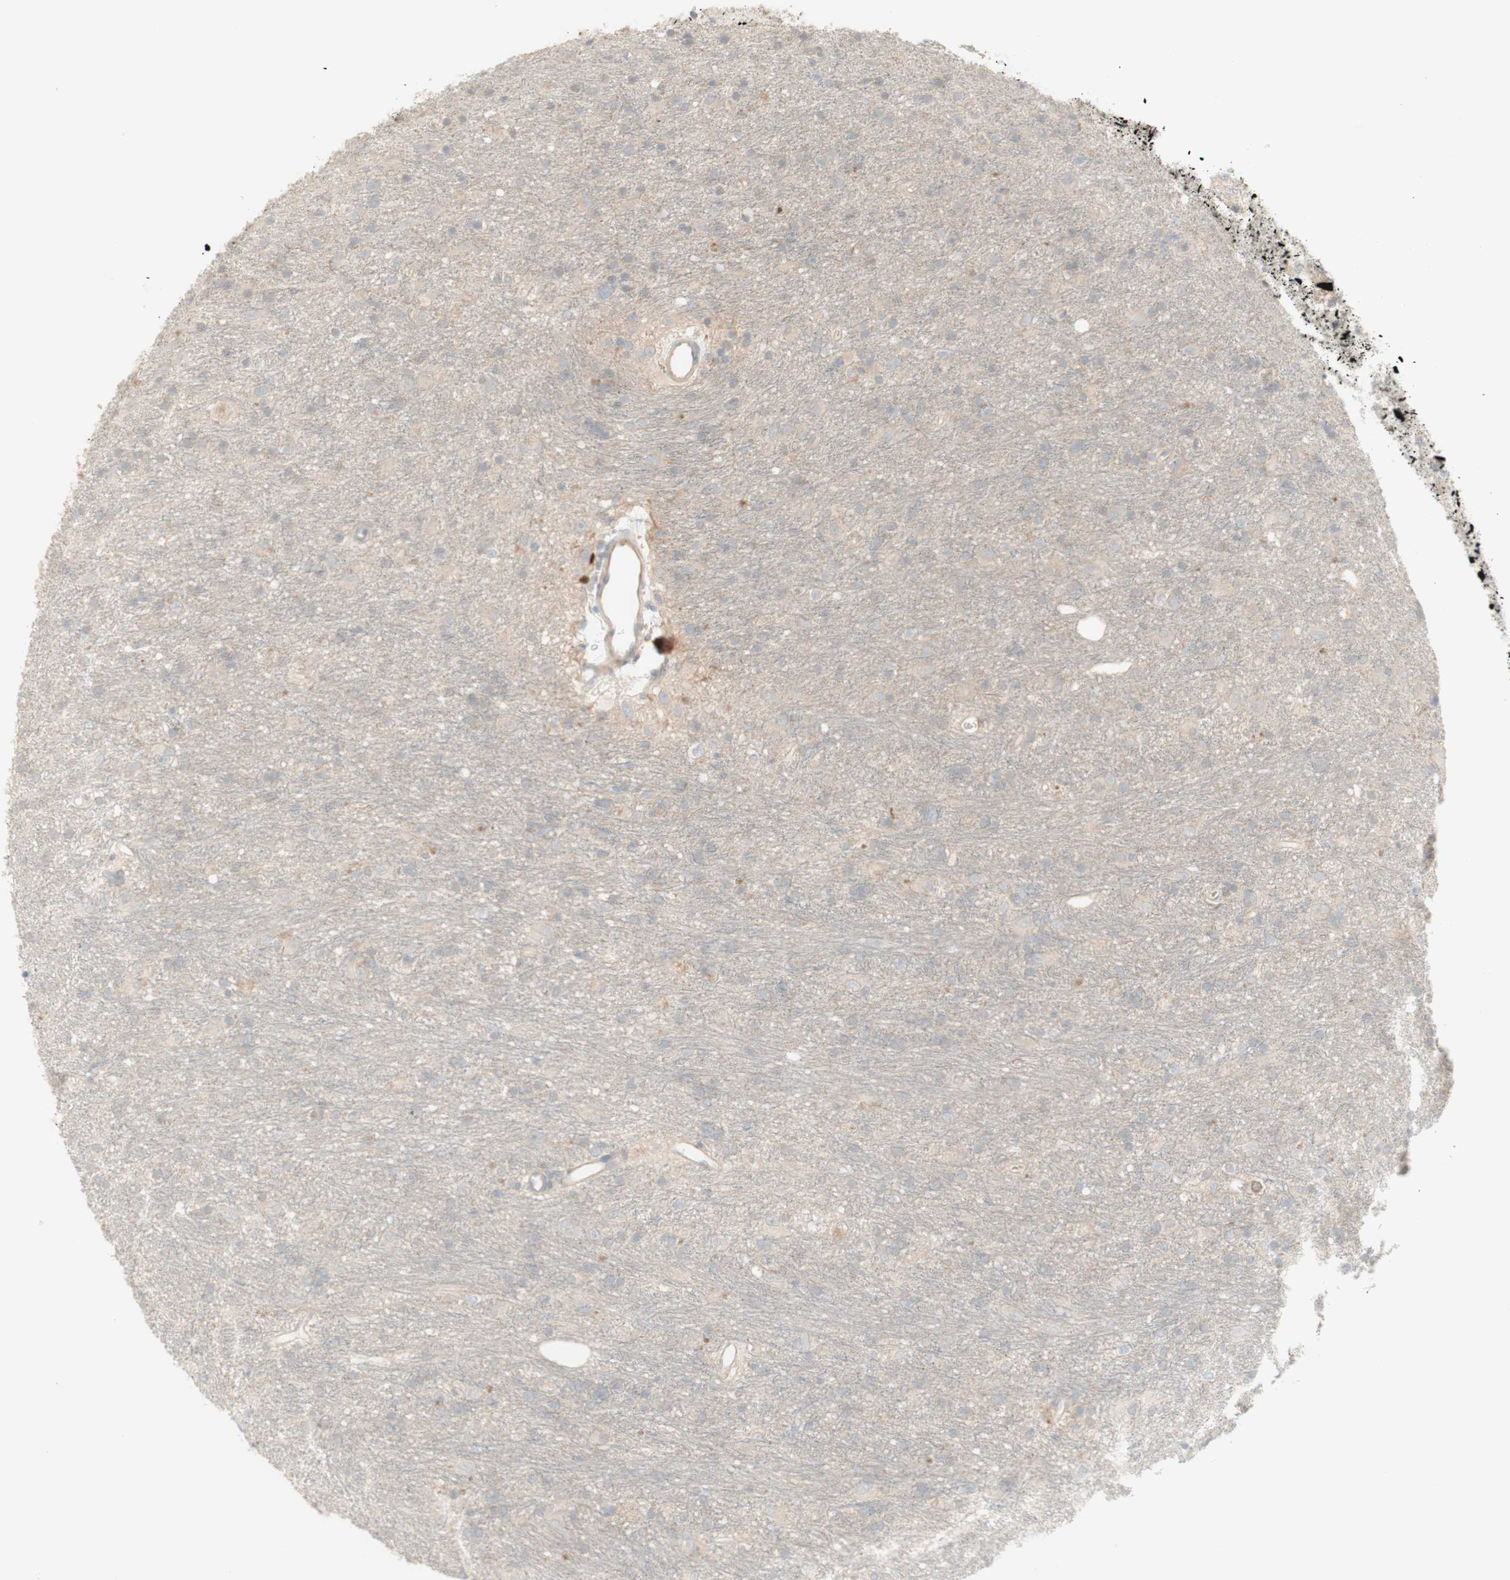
{"staining": {"intensity": "negative", "quantity": "none", "location": "none"}, "tissue": "glioma", "cell_type": "Tumor cells", "image_type": "cancer", "snomed": [{"axis": "morphology", "description": "Glioma, malignant, Low grade"}, {"axis": "topography", "description": "Brain"}], "caption": "Immunohistochemistry (IHC) histopathology image of human glioma stained for a protein (brown), which shows no positivity in tumor cells. Nuclei are stained in blue.", "gene": "PTGER4", "patient": {"sex": "male", "age": 77}}